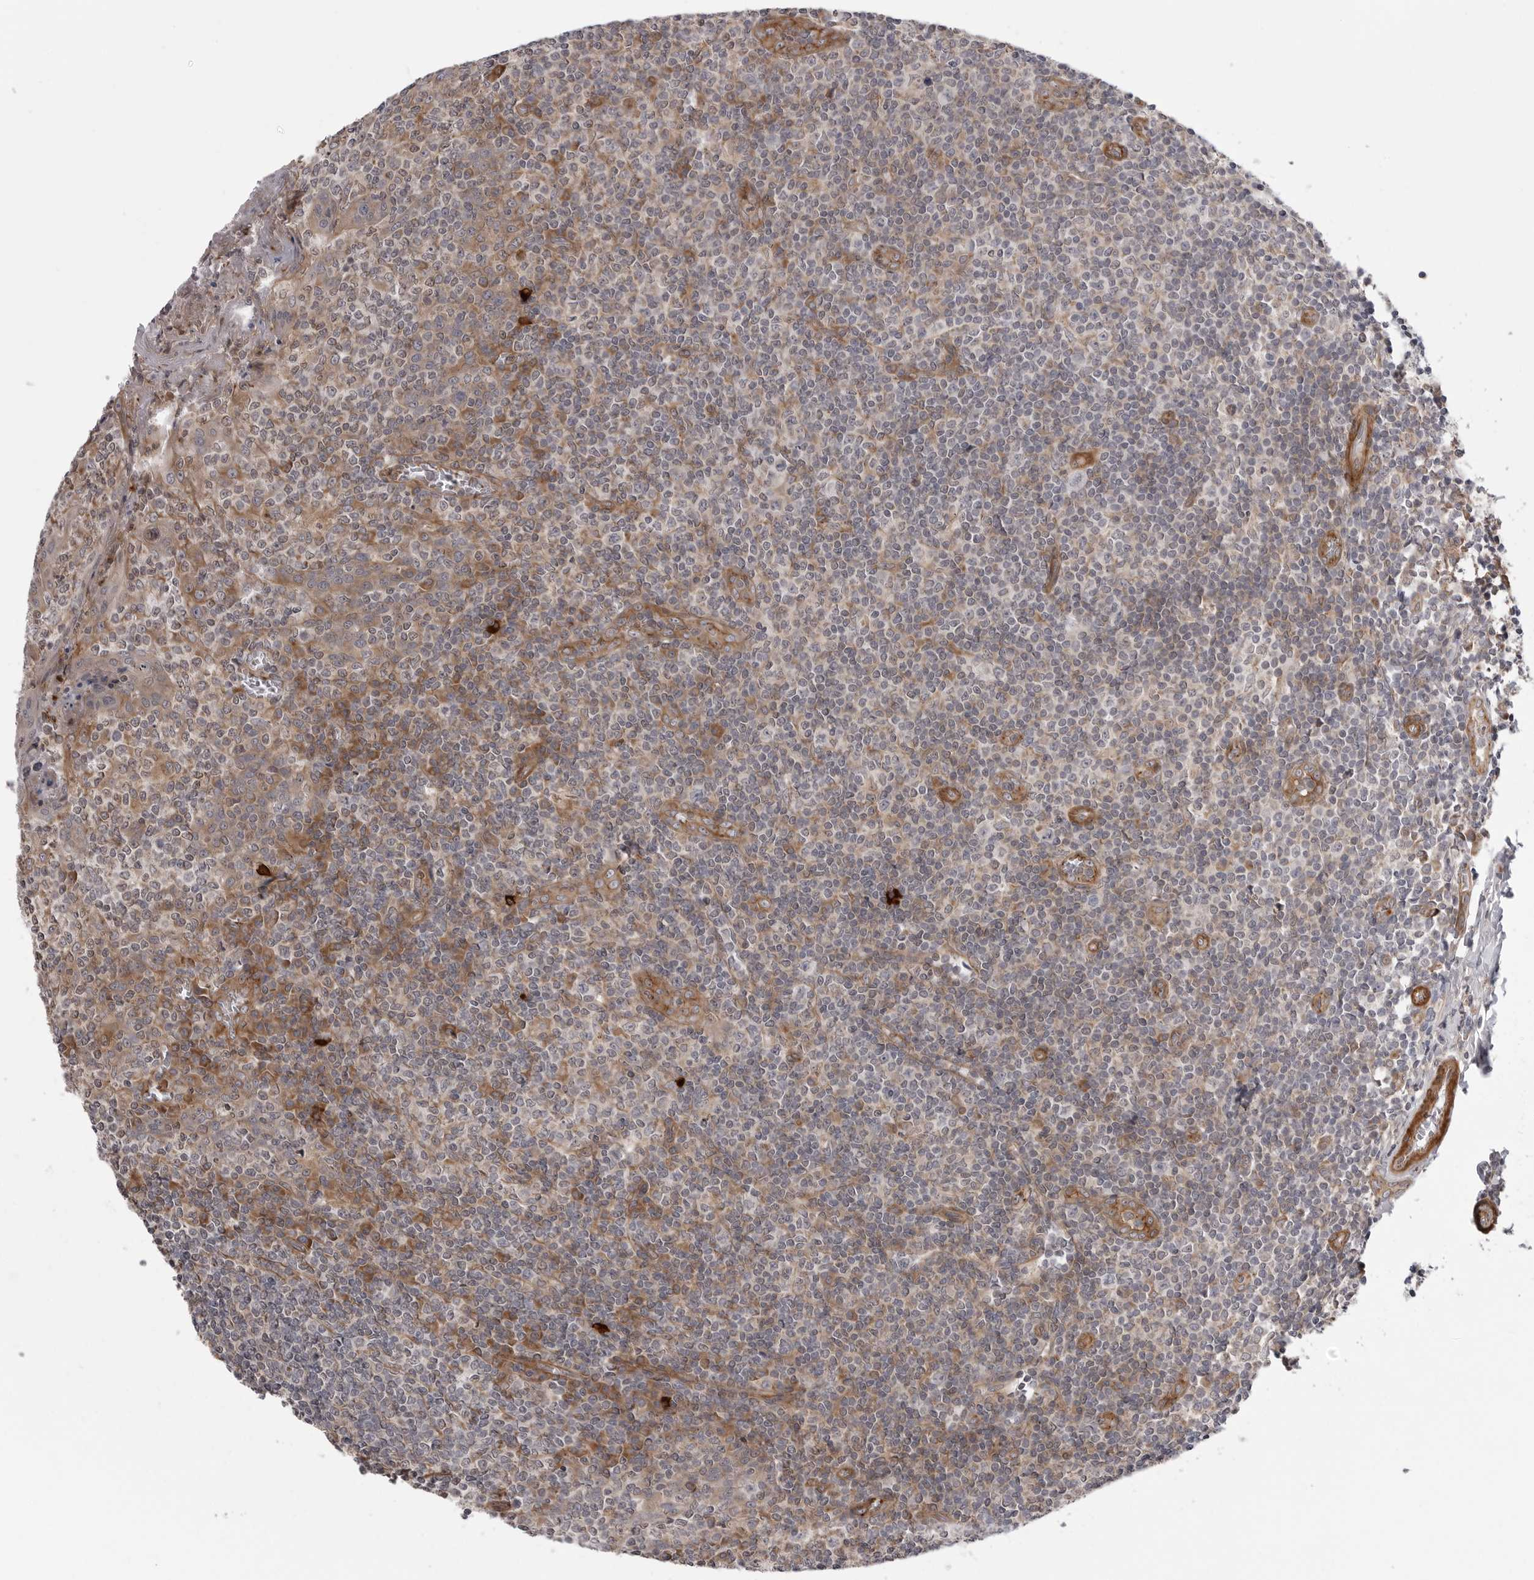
{"staining": {"intensity": "weak", "quantity": "<25%", "location": "cytoplasmic/membranous"}, "tissue": "tonsil", "cell_type": "Germinal center cells", "image_type": "normal", "snomed": [{"axis": "morphology", "description": "Normal tissue, NOS"}, {"axis": "topography", "description": "Tonsil"}], "caption": "Immunohistochemistry (IHC) of normal human tonsil reveals no expression in germinal center cells.", "gene": "SCP2", "patient": {"sex": "female", "age": 19}}